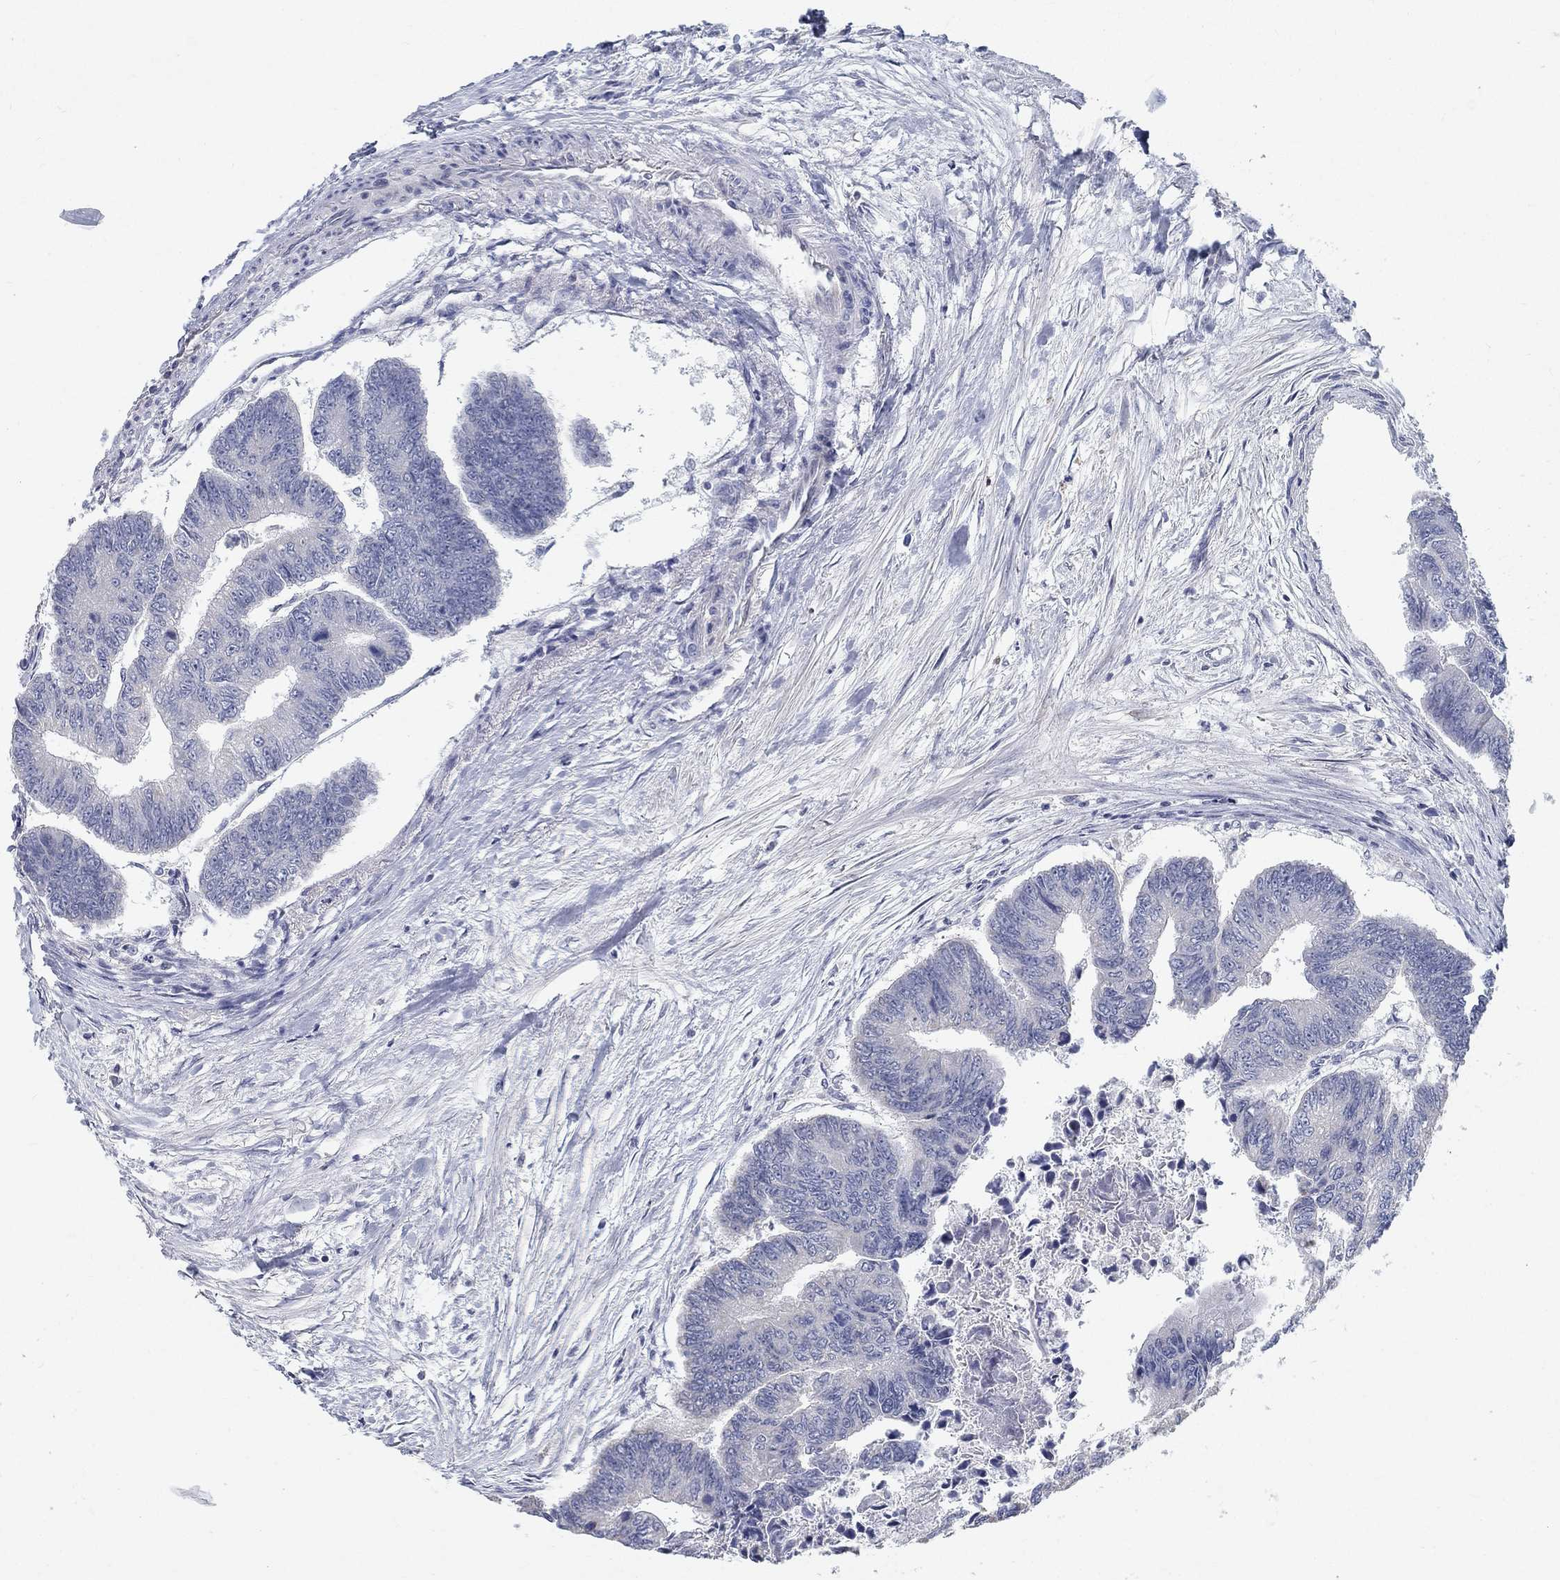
{"staining": {"intensity": "negative", "quantity": "none", "location": "none"}, "tissue": "colorectal cancer", "cell_type": "Tumor cells", "image_type": "cancer", "snomed": [{"axis": "morphology", "description": "Adenocarcinoma, NOS"}, {"axis": "topography", "description": "Colon"}], "caption": "A histopathology image of human colorectal cancer is negative for staining in tumor cells.", "gene": "MTSS2", "patient": {"sex": "female", "age": 65}}